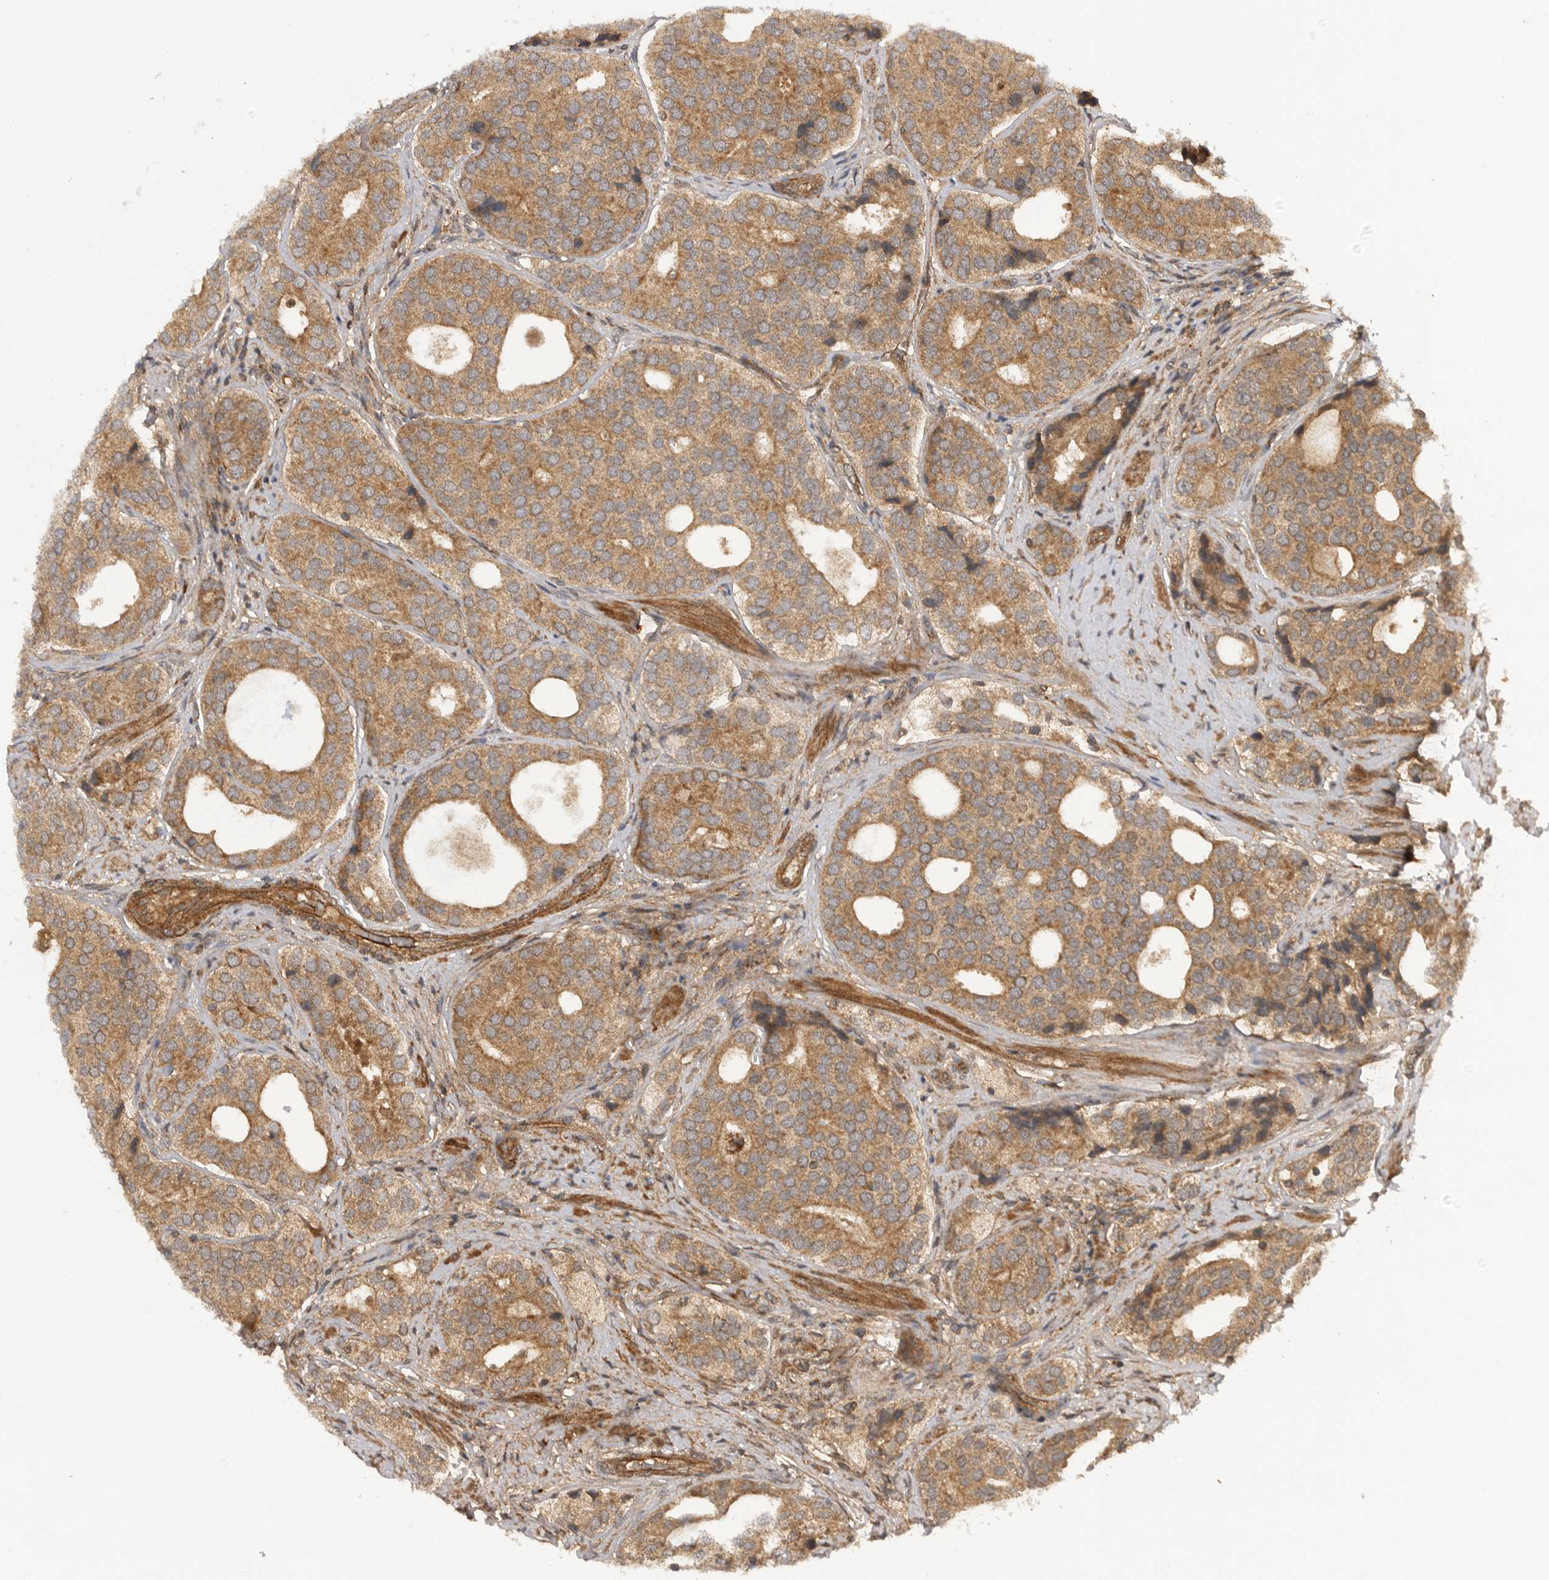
{"staining": {"intensity": "moderate", "quantity": ">75%", "location": "cytoplasmic/membranous"}, "tissue": "prostate cancer", "cell_type": "Tumor cells", "image_type": "cancer", "snomed": [{"axis": "morphology", "description": "Adenocarcinoma, High grade"}, {"axis": "topography", "description": "Prostate"}], "caption": "Immunohistochemistry image of neoplastic tissue: human prostate cancer (adenocarcinoma (high-grade)) stained using immunohistochemistry exhibits medium levels of moderate protein expression localized specifically in the cytoplasmic/membranous of tumor cells, appearing as a cytoplasmic/membranous brown color.", "gene": "PRDX4", "patient": {"sex": "male", "age": 56}}